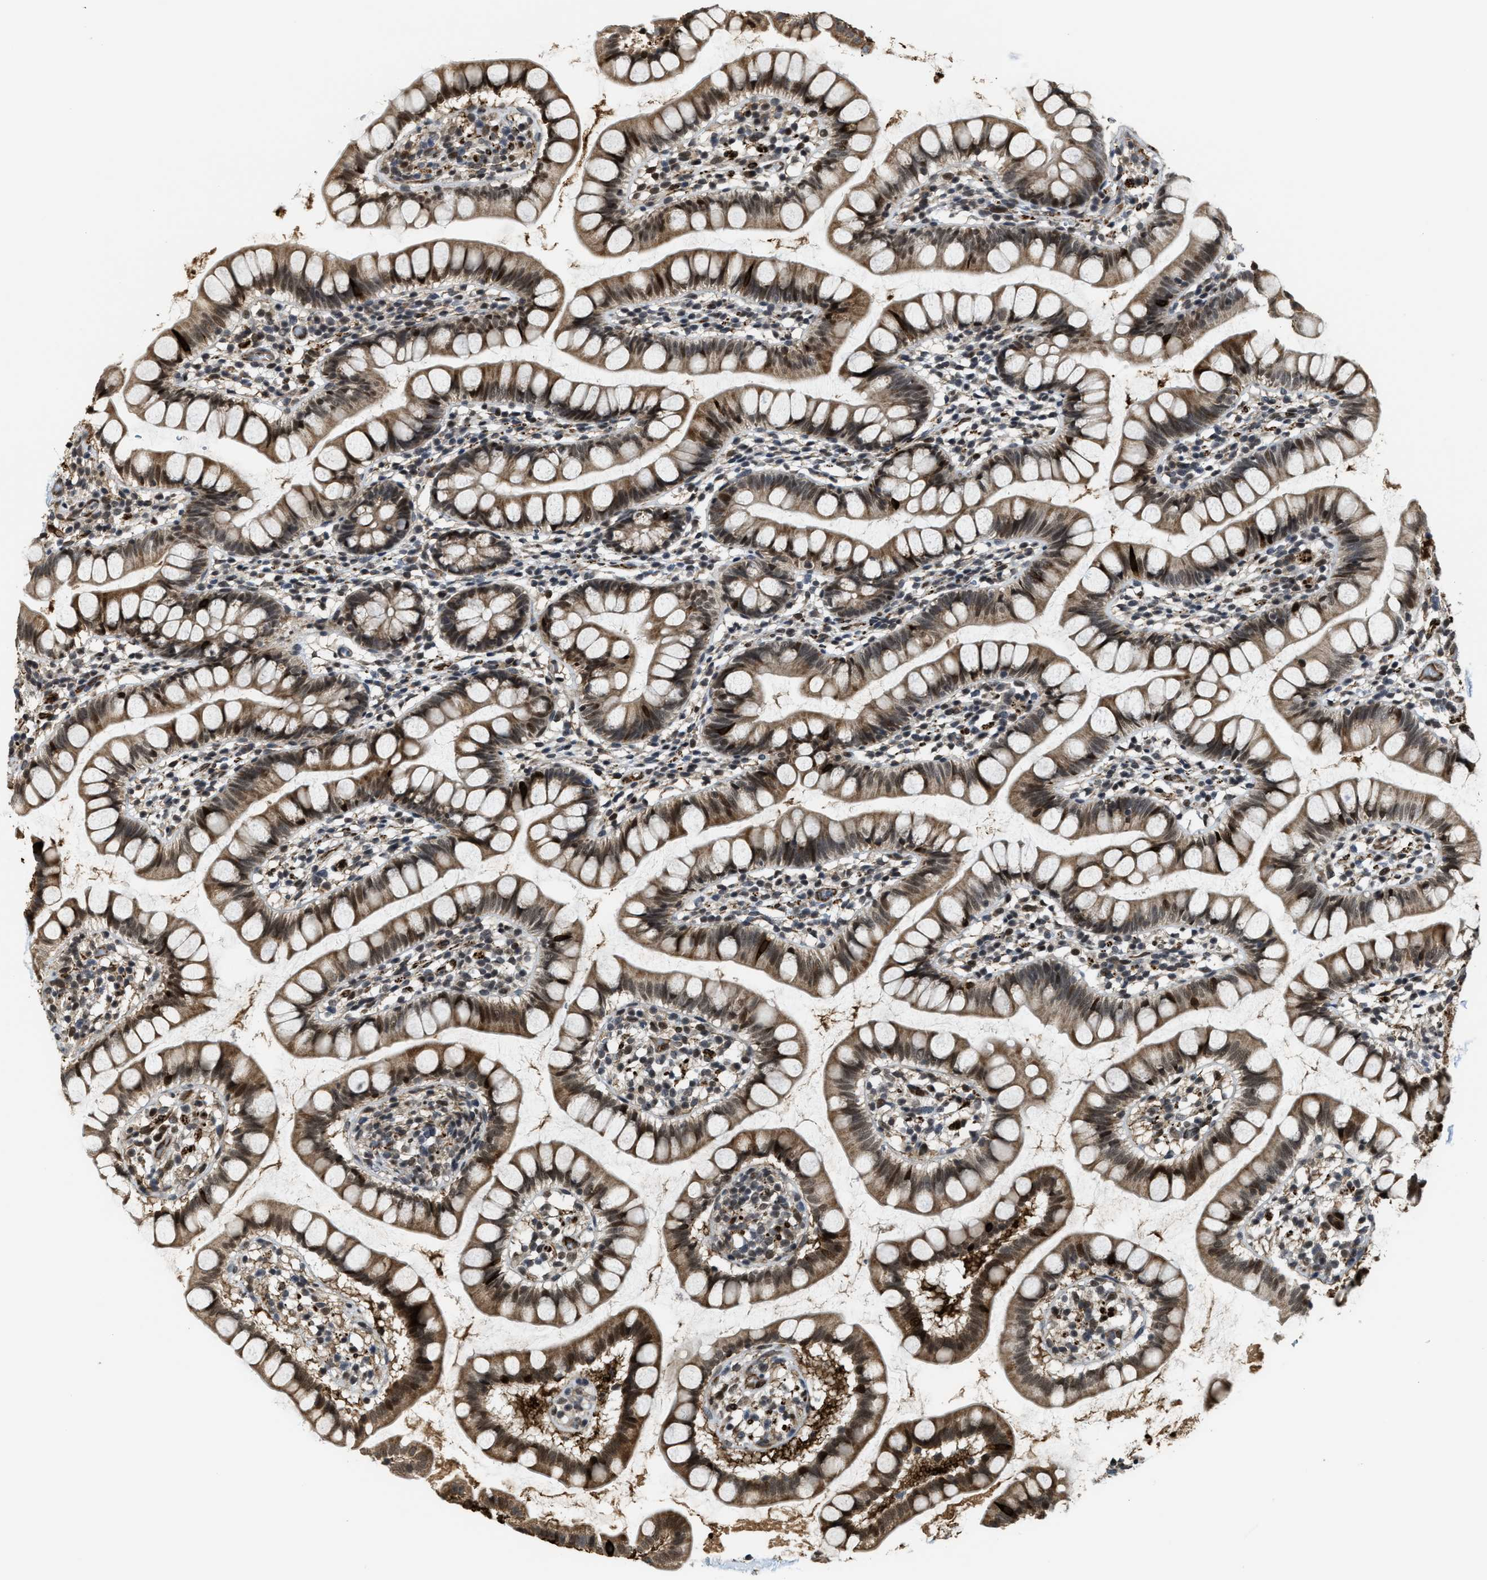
{"staining": {"intensity": "moderate", "quantity": ">75%", "location": "cytoplasmic/membranous,nuclear"}, "tissue": "small intestine", "cell_type": "Glandular cells", "image_type": "normal", "snomed": [{"axis": "morphology", "description": "Normal tissue, NOS"}, {"axis": "topography", "description": "Small intestine"}], "caption": "The immunohistochemical stain labels moderate cytoplasmic/membranous,nuclear expression in glandular cells of normal small intestine. Ihc stains the protein of interest in brown and the nuclei are stained blue.", "gene": "ZNF250", "patient": {"sex": "female", "age": 84}}